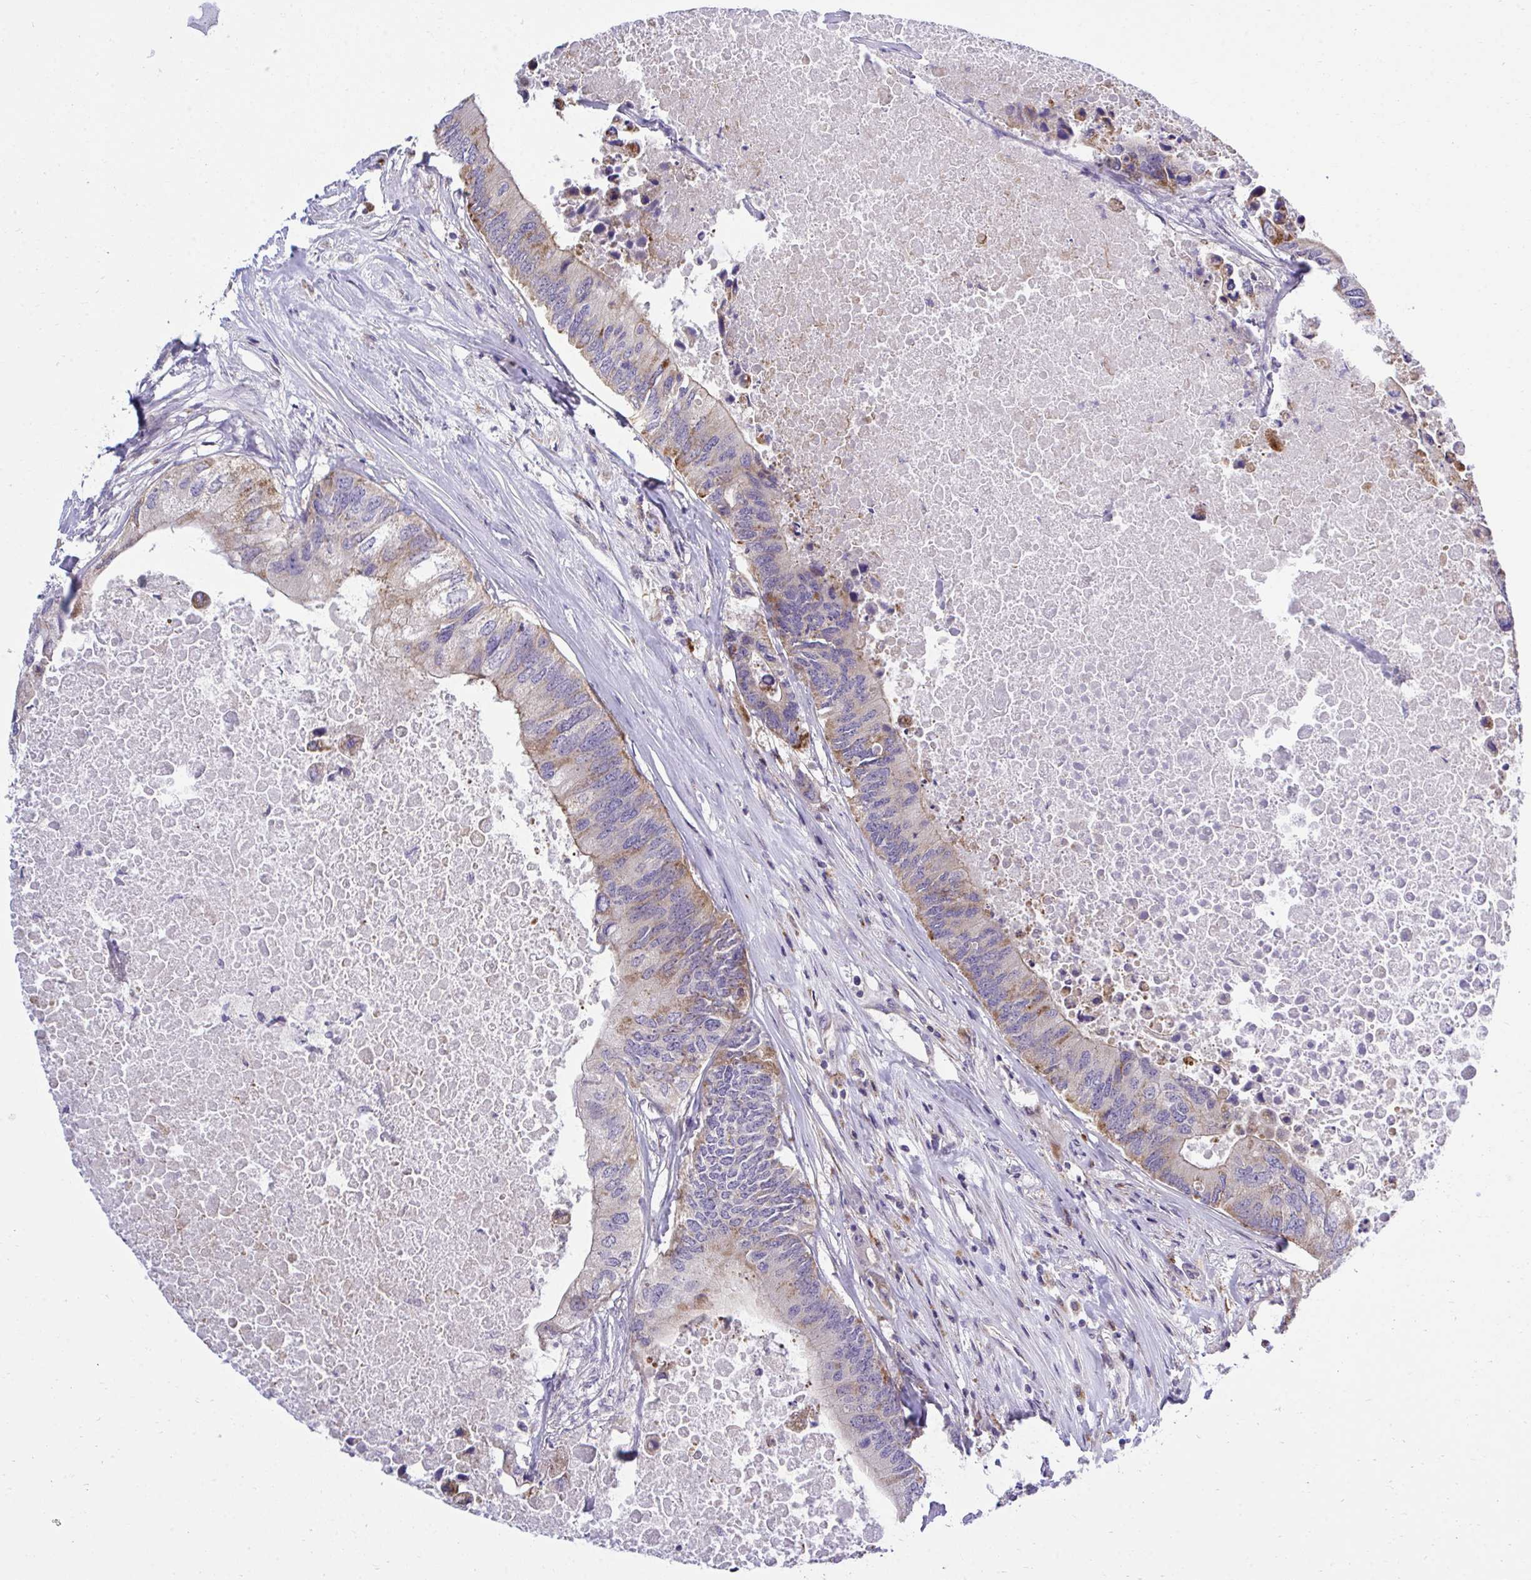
{"staining": {"intensity": "moderate", "quantity": "<25%", "location": "cytoplasmic/membranous"}, "tissue": "colorectal cancer", "cell_type": "Tumor cells", "image_type": "cancer", "snomed": [{"axis": "morphology", "description": "Adenocarcinoma, NOS"}, {"axis": "topography", "description": "Colon"}], "caption": "Protein expression analysis of adenocarcinoma (colorectal) demonstrates moderate cytoplasmic/membranous positivity in approximately <25% of tumor cells. The staining was performed using DAB to visualize the protein expression in brown, while the nuclei were stained in blue with hematoxylin (Magnification: 20x).", "gene": "XAF1", "patient": {"sex": "male", "age": 71}}